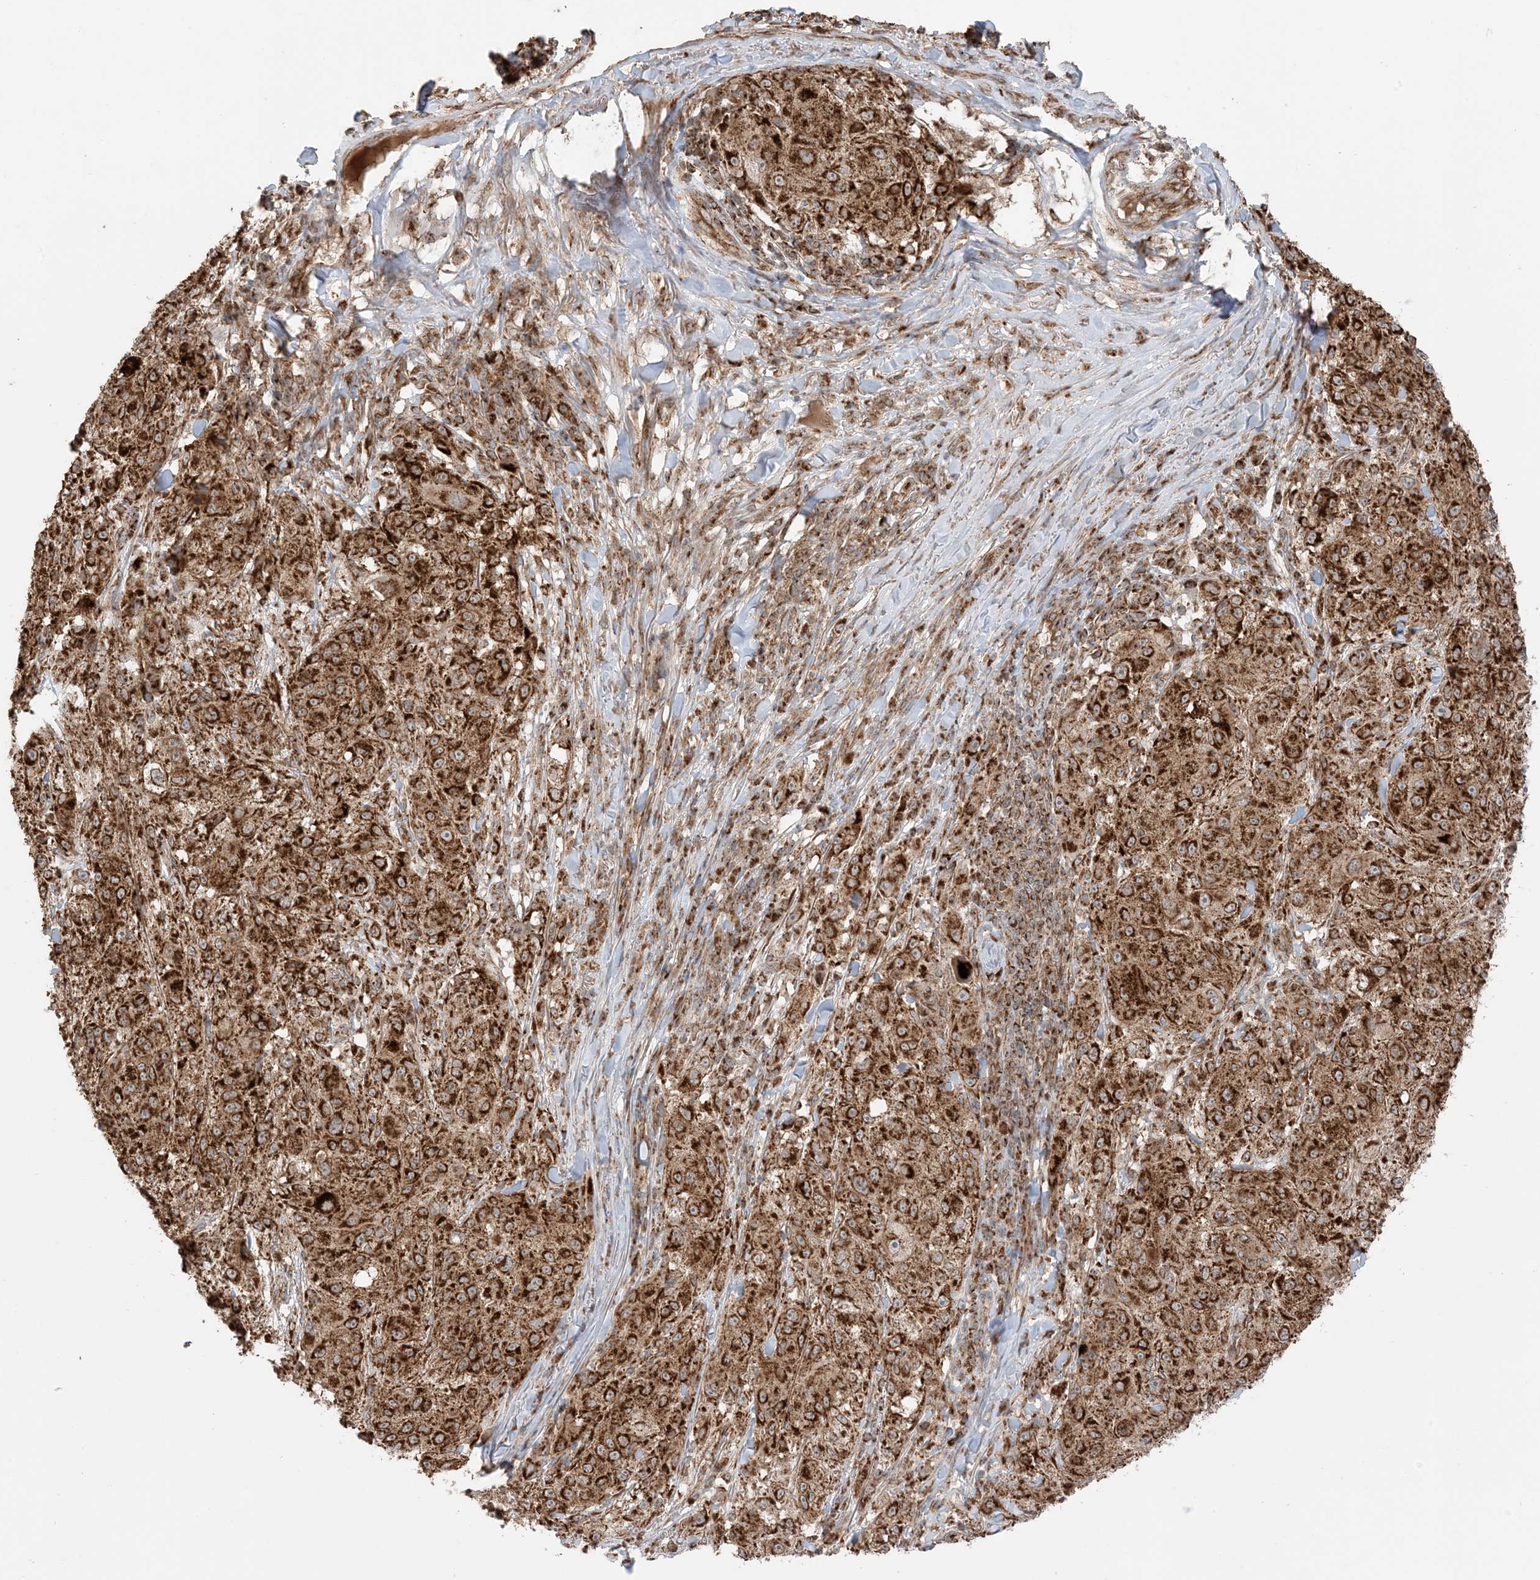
{"staining": {"intensity": "strong", "quantity": ">75%", "location": "cytoplasmic/membranous"}, "tissue": "melanoma", "cell_type": "Tumor cells", "image_type": "cancer", "snomed": [{"axis": "morphology", "description": "Necrosis, NOS"}, {"axis": "morphology", "description": "Malignant melanoma, NOS"}, {"axis": "topography", "description": "Skin"}], "caption": "IHC of melanoma demonstrates high levels of strong cytoplasmic/membranous expression in approximately >75% of tumor cells.", "gene": "N4BP3", "patient": {"sex": "female", "age": 87}}